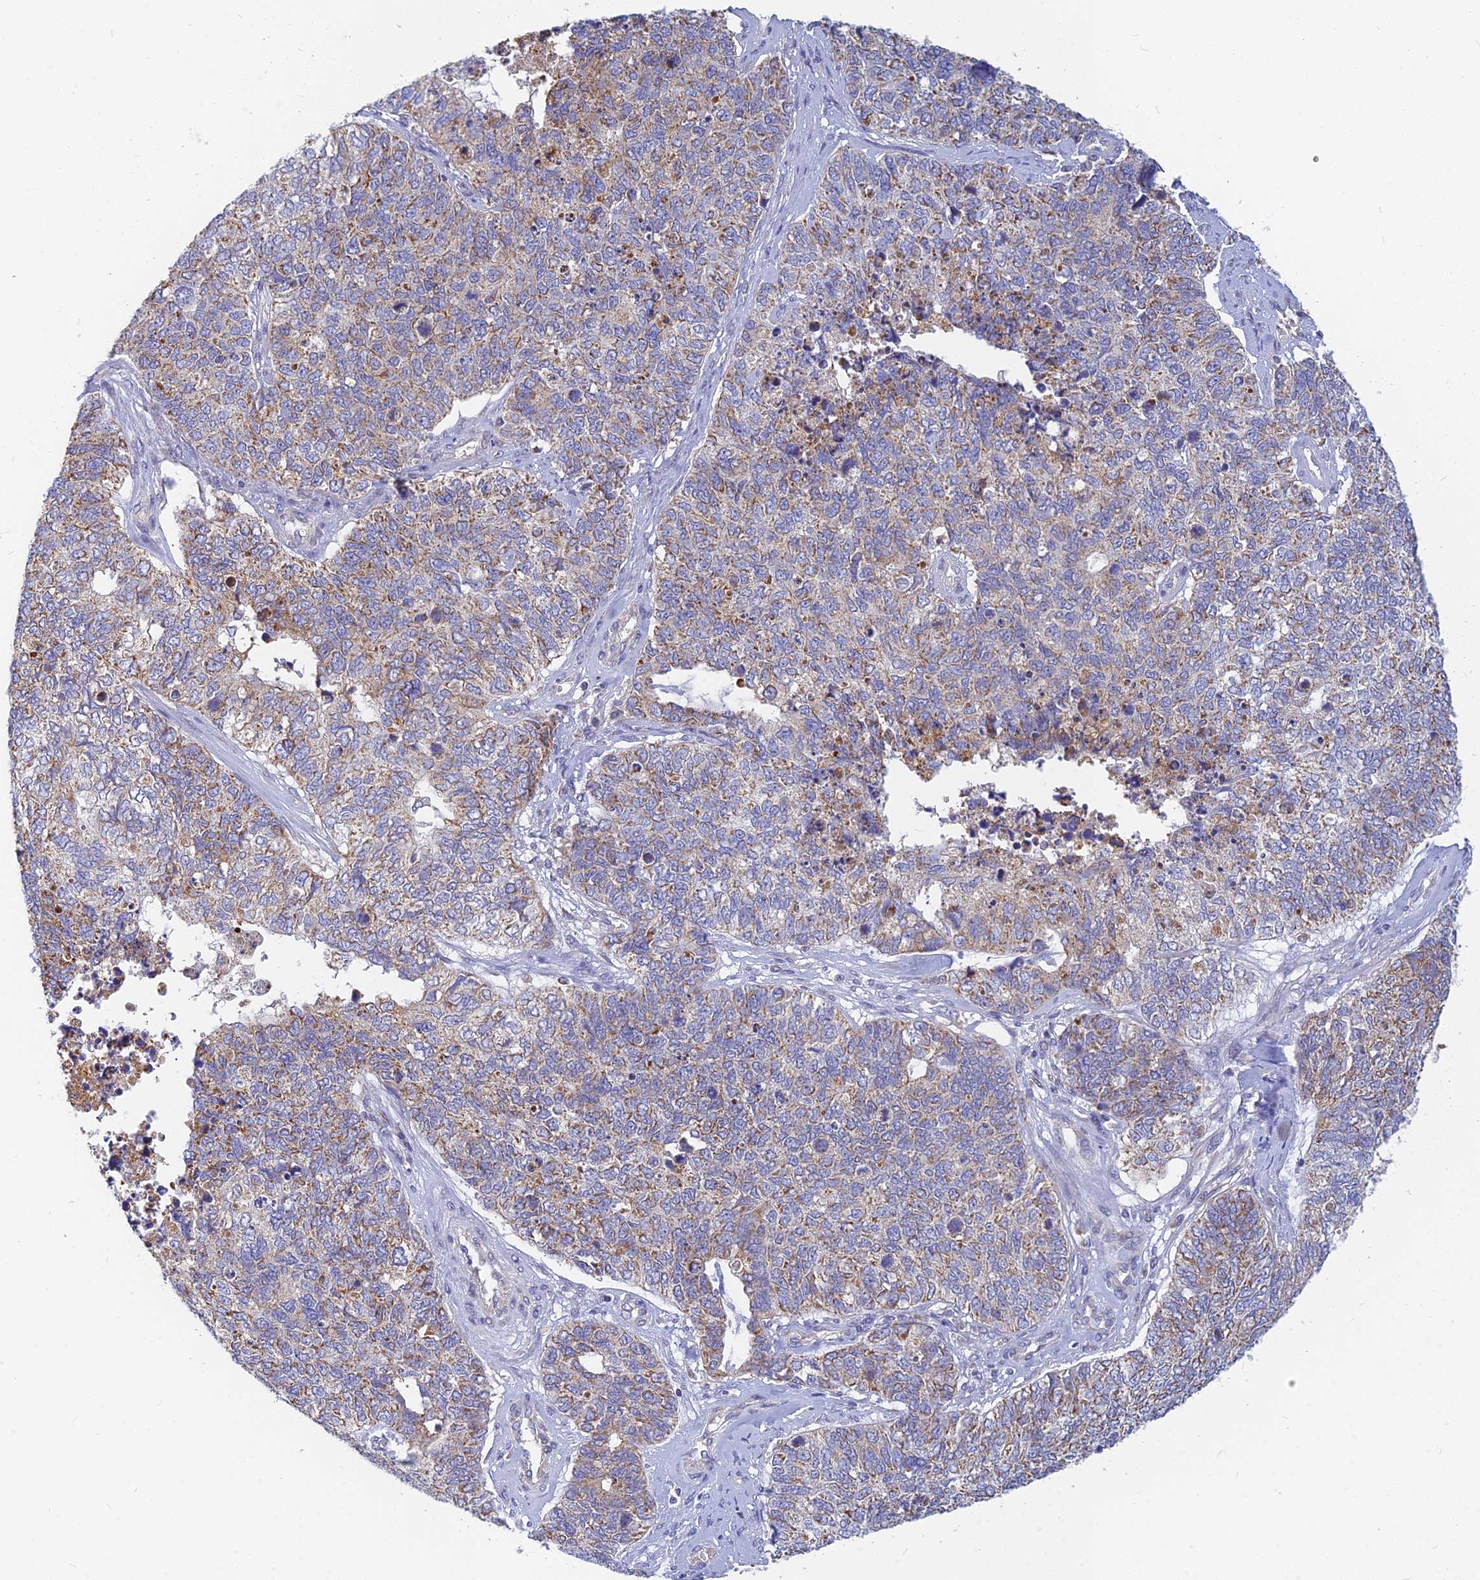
{"staining": {"intensity": "weak", "quantity": ">75%", "location": "cytoplasmic/membranous"}, "tissue": "cervical cancer", "cell_type": "Tumor cells", "image_type": "cancer", "snomed": [{"axis": "morphology", "description": "Squamous cell carcinoma, NOS"}, {"axis": "topography", "description": "Cervix"}], "caption": "This photomicrograph shows immunohistochemistry staining of human cervical cancer, with low weak cytoplasmic/membranous expression in about >75% of tumor cells.", "gene": "CACNA1B", "patient": {"sex": "female", "age": 63}}